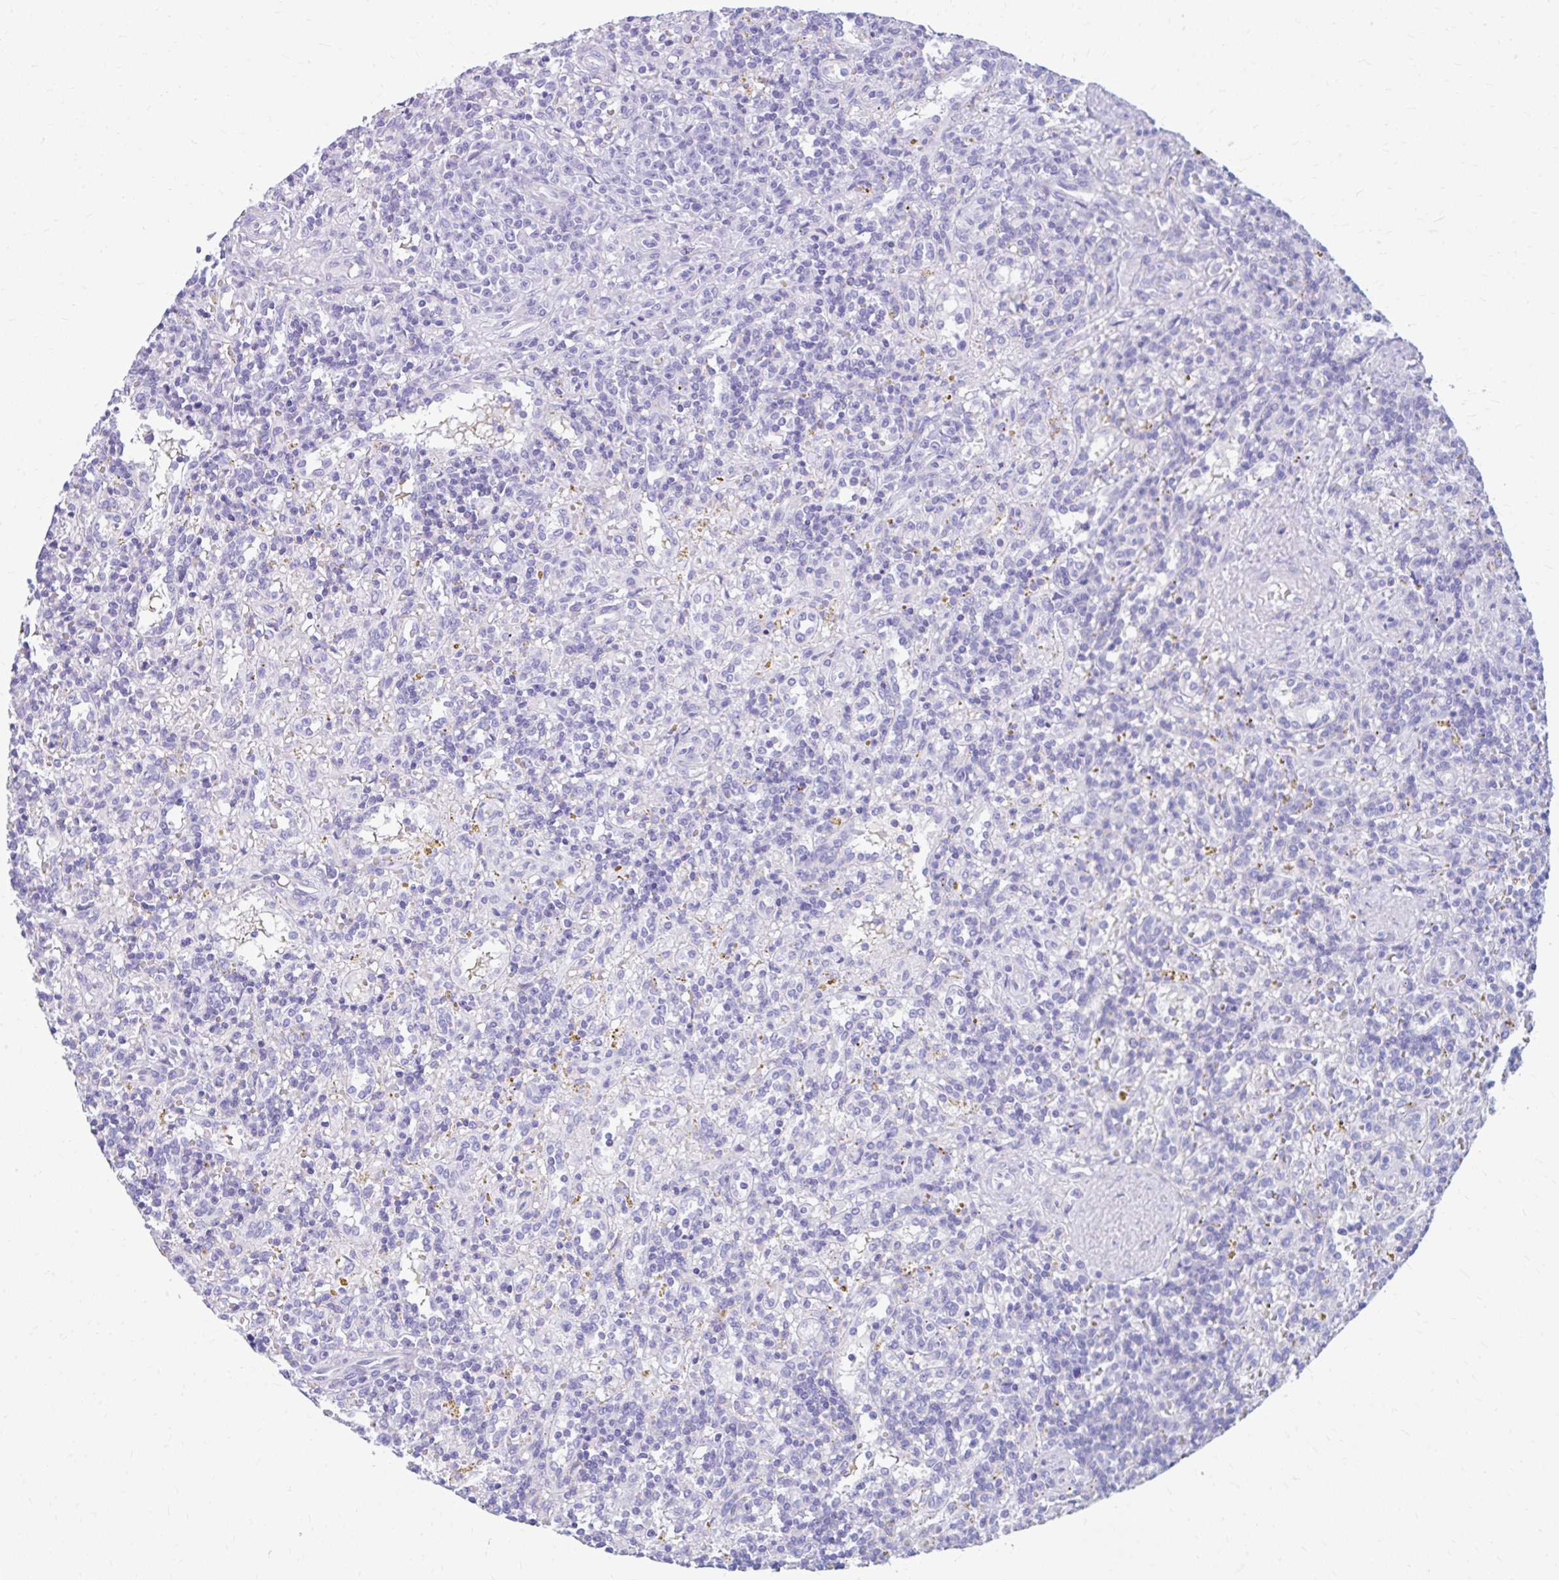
{"staining": {"intensity": "negative", "quantity": "none", "location": "none"}, "tissue": "lymphoma", "cell_type": "Tumor cells", "image_type": "cancer", "snomed": [{"axis": "morphology", "description": "Malignant lymphoma, non-Hodgkin's type, Low grade"}, {"axis": "topography", "description": "Spleen"}], "caption": "Human lymphoma stained for a protein using IHC shows no positivity in tumor cells.", "gene": "NSG2", "patient": {"sex": "male", "age": 67}}